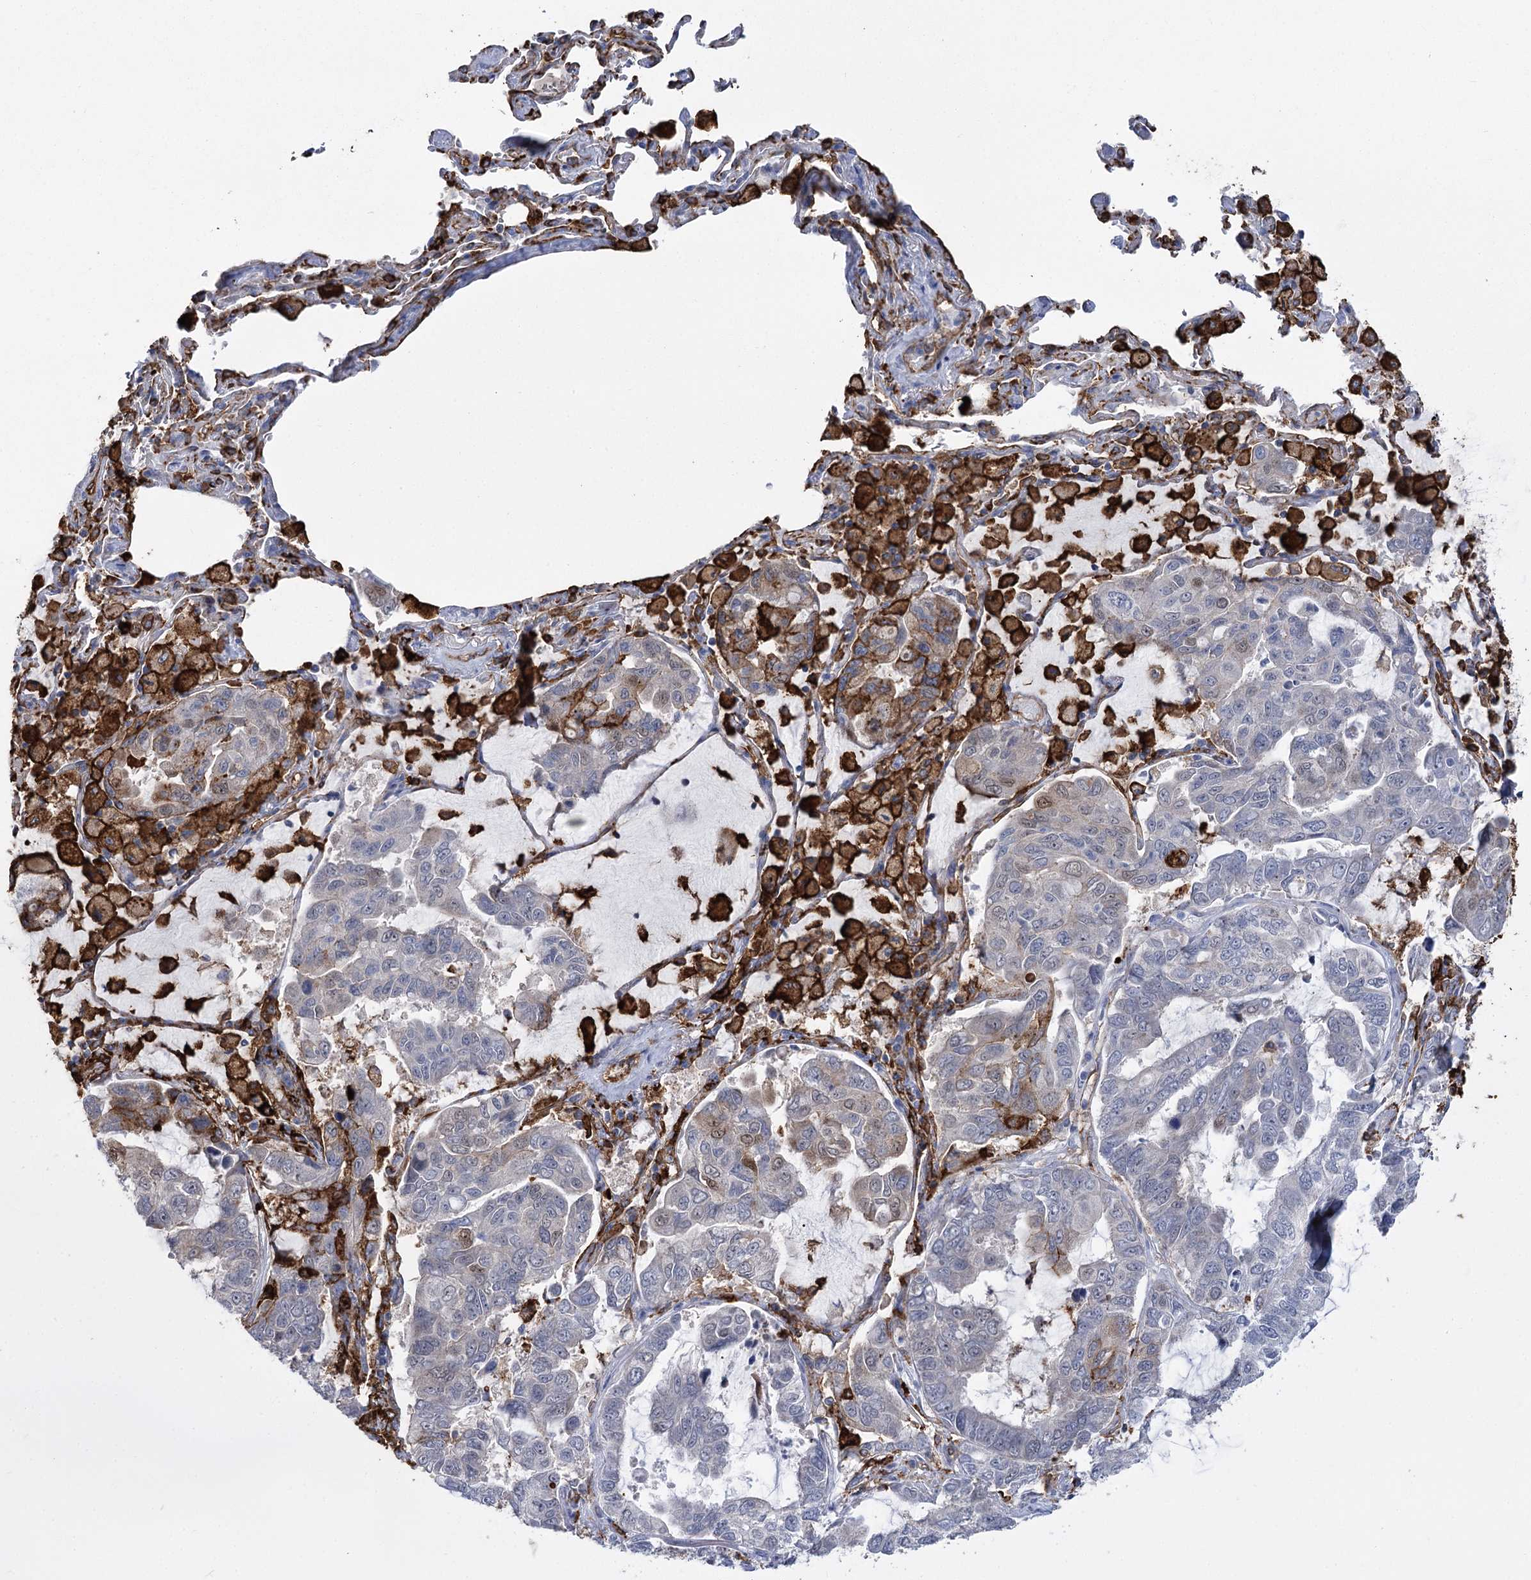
{"staining": {"intensity": "strong", "quantity": "<25%", "location": "cytoplasmic/membranous"}, "tissue": "lung cancer", "cell_type": "Tumor cells", "image_type": "cancer", "snomed": [{"axis": "morphology", "description": "Adenocarcinoma, NOS"}, {"axis": "topography", "description": "Lung"}], "caption": "Lung cancer (adenocarcinoma) tissue demonstrates strong cytoplasmic/membranous expression in approximately <25% of tumor cells (DAB (3,3'-diaminobenzidine) IHC, brown staining for protein, blue staining for nuclei).", "gene": "PIWIL4", "patient": {"sex": "male", "age": 64}}